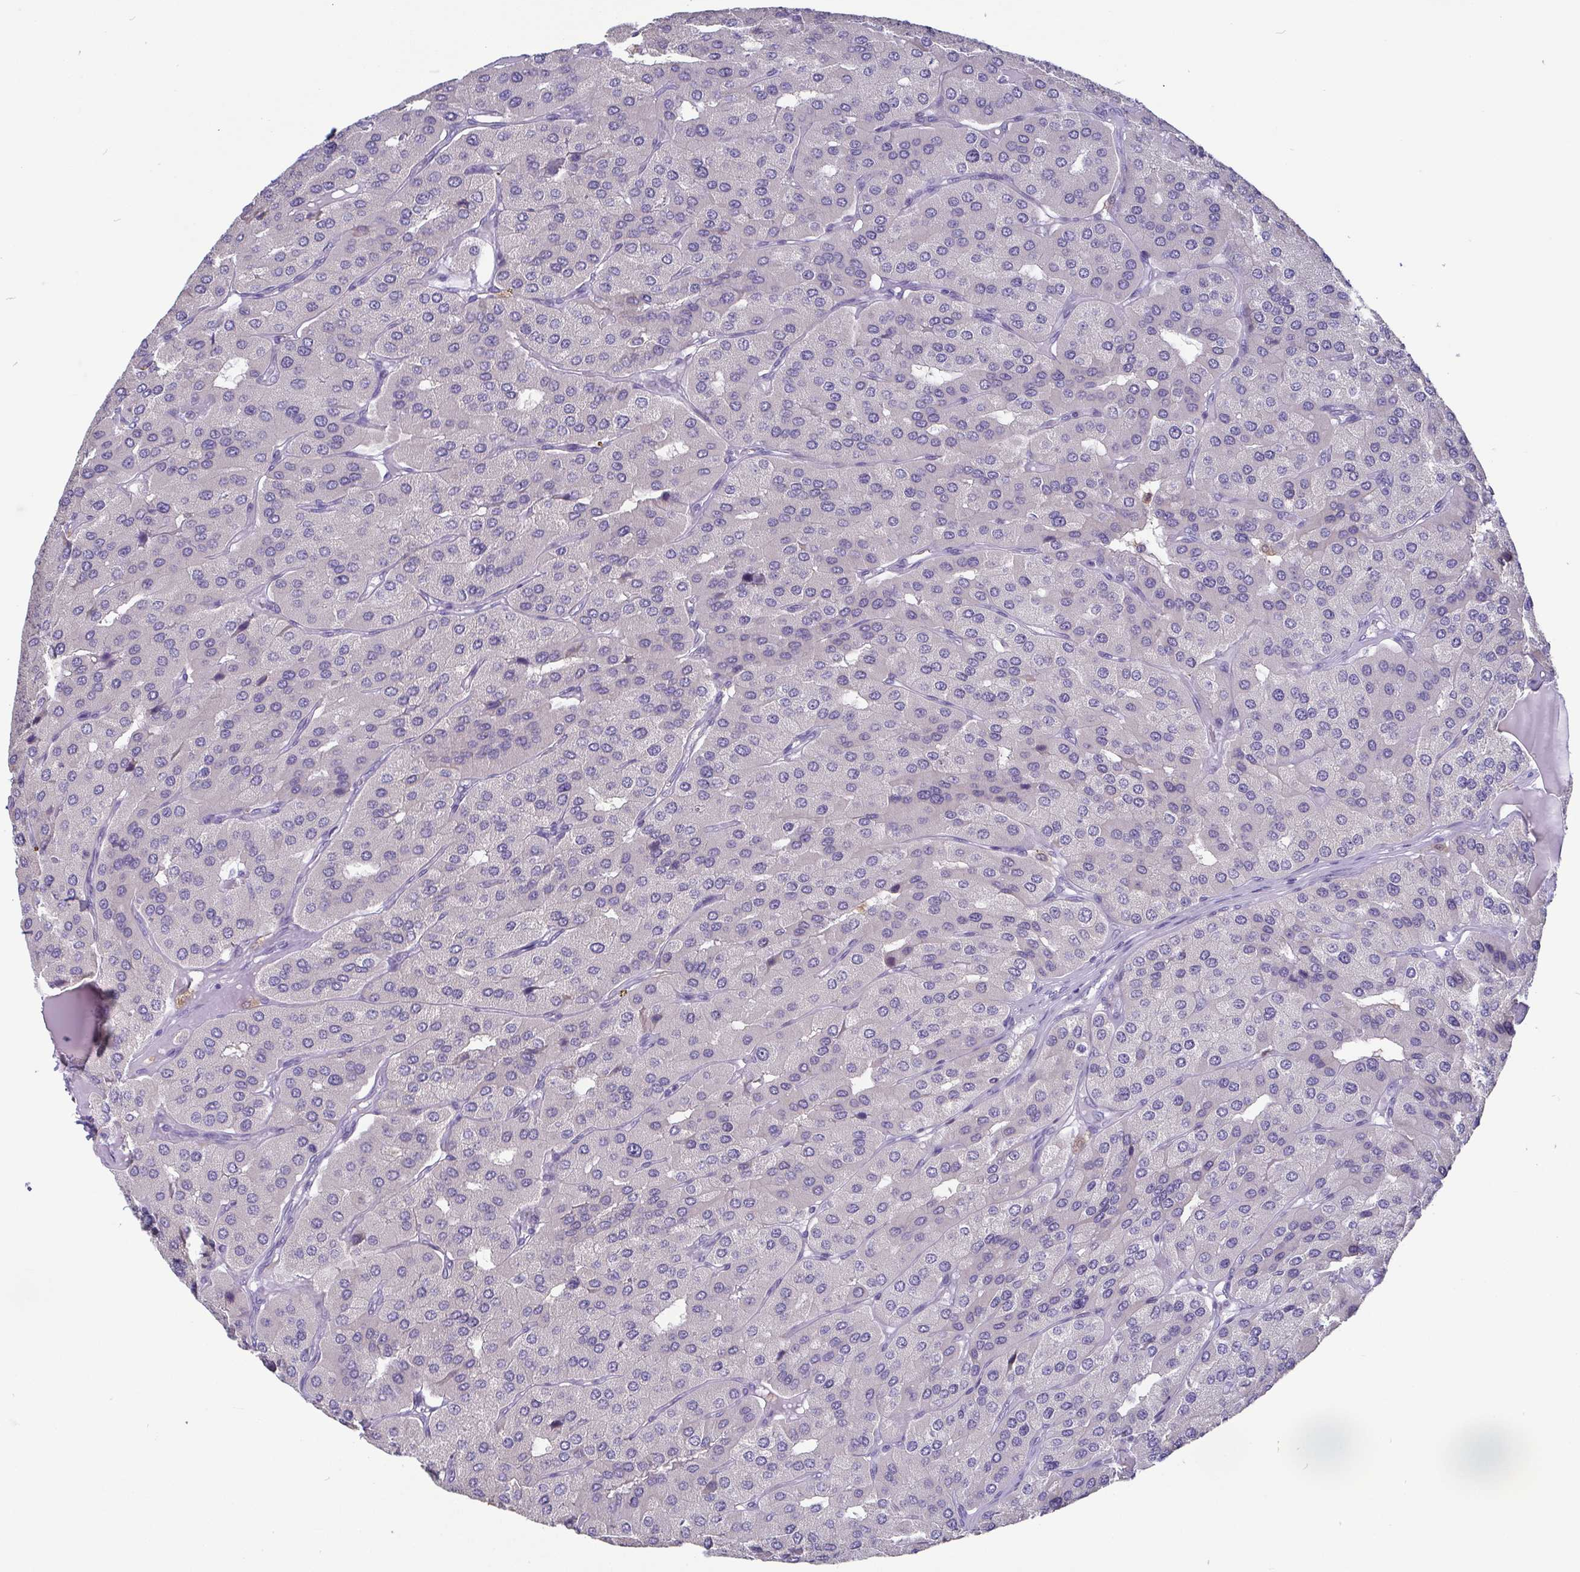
{"staining": {"intensity": "negative", "quantity": "none", "location": "none"}, "tissue": "parathyroid gland", "cell_type": "Glandular cells", "image_type": "normal", "snomed": [{"axis": "morphology", "description": "Normal tissue, NOS"}, {"axis": "morphology", "description": "Adenoma, NOS"}, {"axis": "topography", "description": "Parathyroid gland"}], "caption": "The IHC histopathology image has no significant positivity in glandular cells of parathyroid gland.", "gene": "IDH1", "patient": {"sex": "female", "age": 86}}